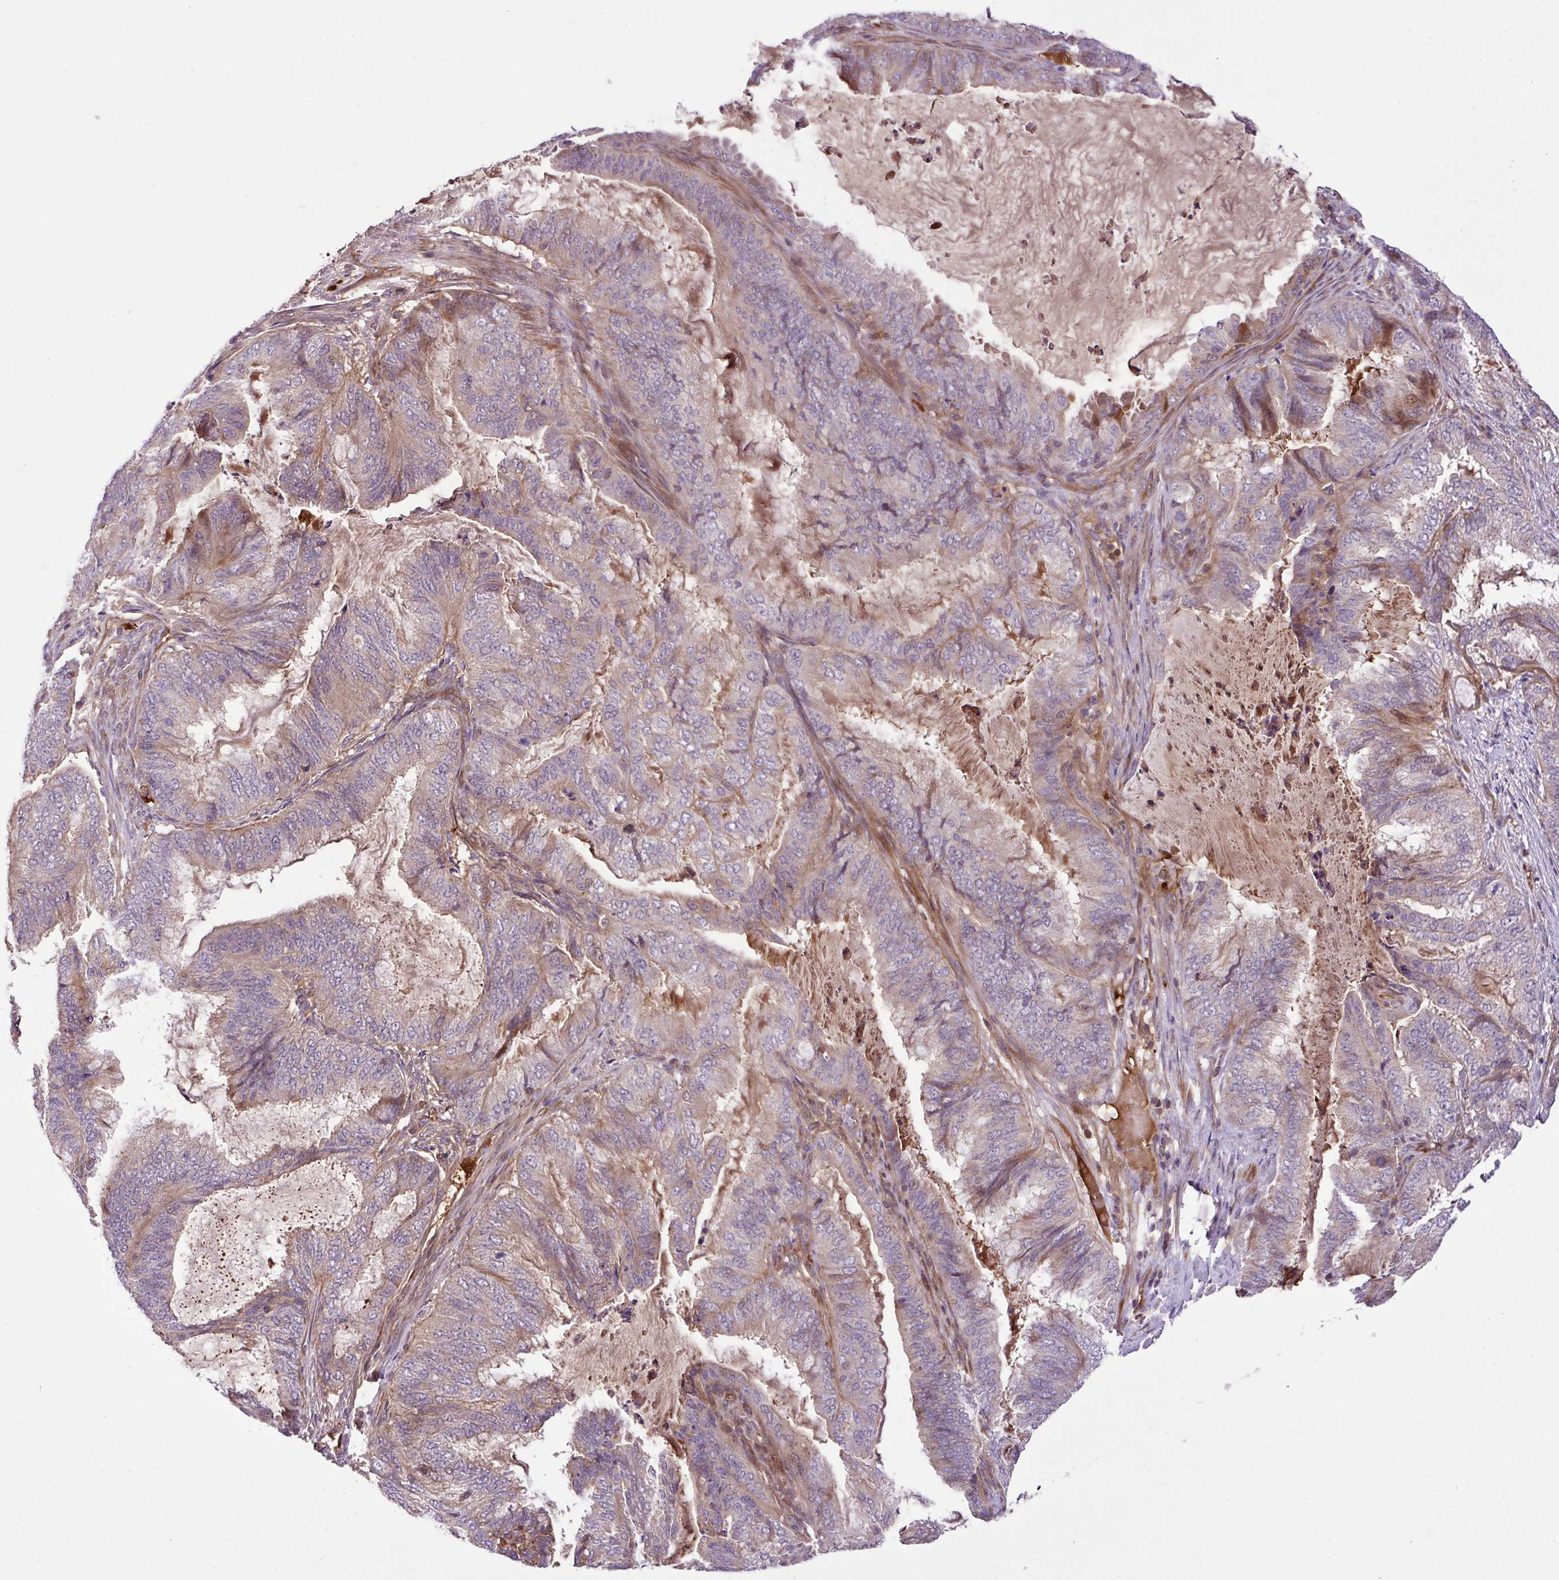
{"staining": {"intensity": "weak", "quantity": "25%-75%", "location": "cytoplasmic/membranous"}, "tissue": "endometrial cancer", "cell_type": "Tumor cells", "image_type": "cancer", "snomed": [{"axis": "morphology", "description": "Adenocarcinoma, NOS"}, {"axis": "topography", "description": "Endometrium"}], "caption": "Protein staining by immunohistochemistry (IHC) reveals weak cytoplasmic/membranous expression in about 25%-75% of tumor cells in endometrial cancer (adenocarcinoma).", "gene": "ZNF266", "patient": {"sex": "female", "age": 51}}